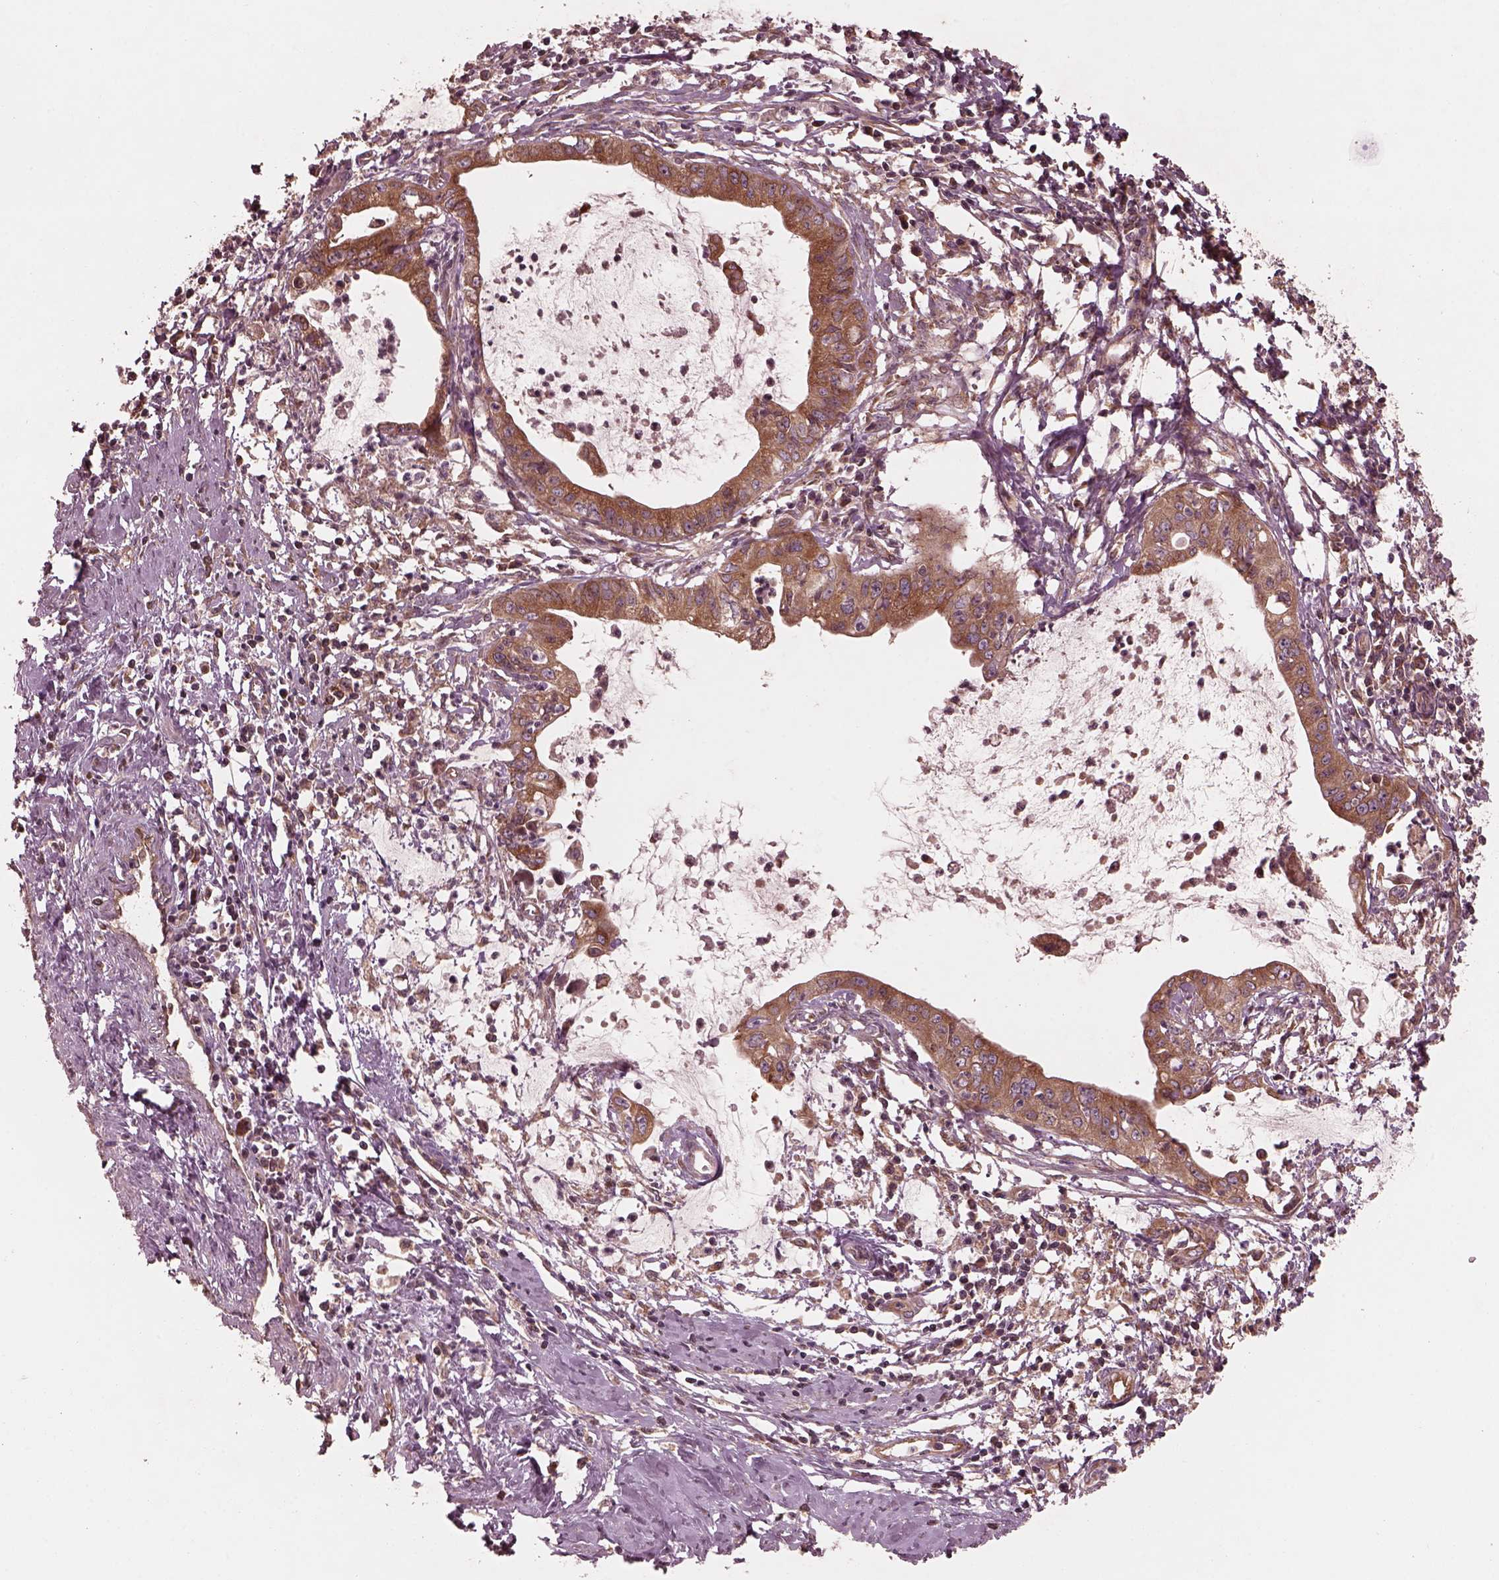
{"staining": {"intensity": "moderate", "quantity": ">75%", "location": "cytoplasmic/membranous"}, "tissue": "cervical cancer", "cell_type": "Tumor cells", "image_type": "cancer", "snomed": [{"axis": "morphology", "description": "Normal tissue, NOS"}, {"axis": "morphology", "description": "Adenocarcinoma, NOS"}, {"axis": "topography", "description": "Cervix"}], "caption": "Immunohistochemistry (DAB (3,3'-diaminobenzidine)) staining of human cervical adenocarcinoma demonstrates moderate cytoplasmic/membranous protein positivity in about >75% of tumor cells. (DAB (3,3'-diaminobenzidine) IHC, brown staining for protein, blue staining for nuclei).", "gene": "PIK3R2", "patient": {"sex": "female", "age": 38}}